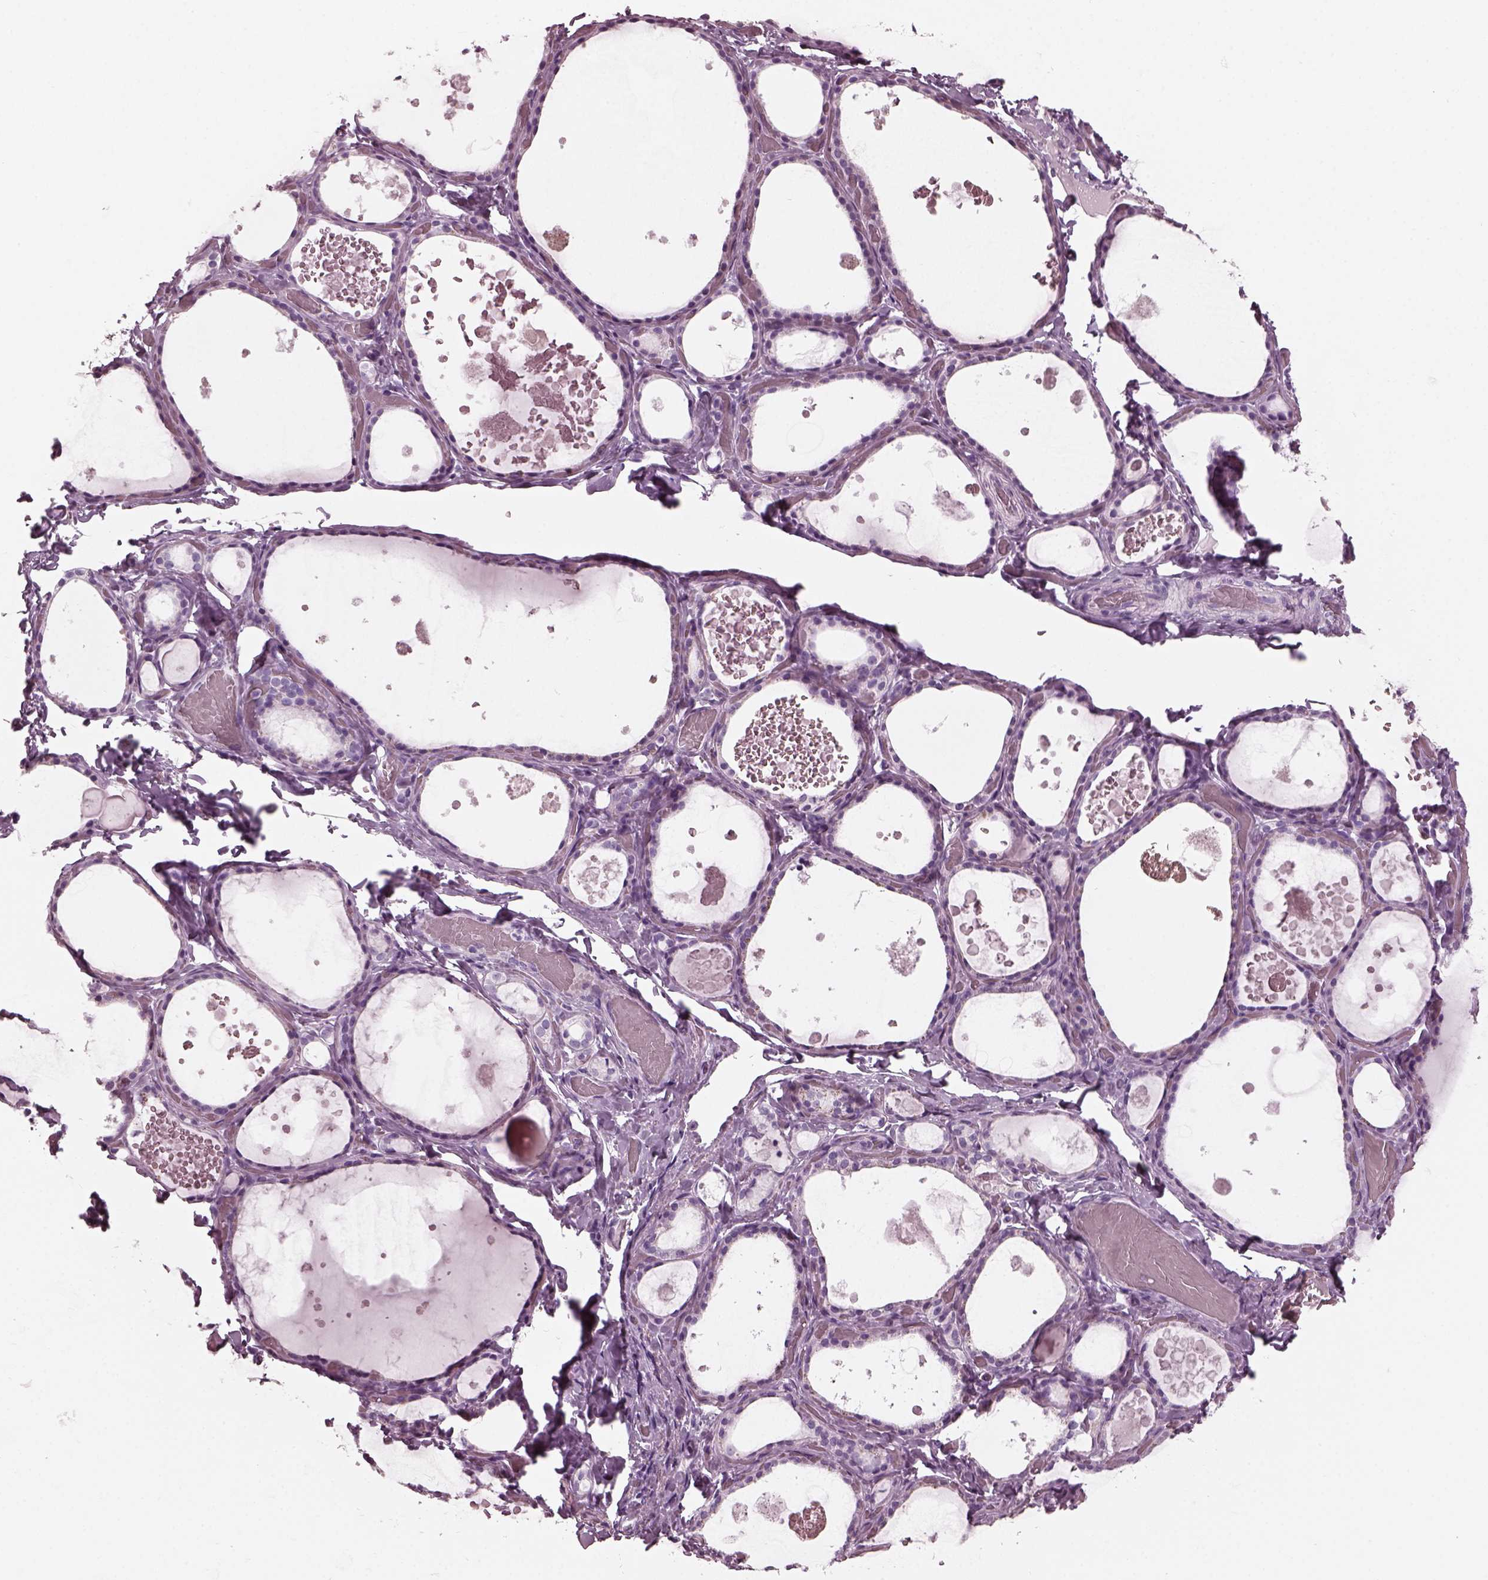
{"staining": {"intensity": "negative", "quantity": "none", "location": "none"}, "tissue": "thyroid gland", "cell_type": "Glandular cells", "image_type": "normal", "snomed": [{"axis": "morphology", "description": "Normal tissue, NOS"}, {"axis": "topography", "description": "Thyroid gland"}], "caption": "Immunohistochemistry (IHC) micrograph of benign thyroid gland: thyroid gland stained with DAB exhibits no significant protein staining in glandular cells.", "gene": "RCVRN", "patient": {"sex": "female", "age": 56}}